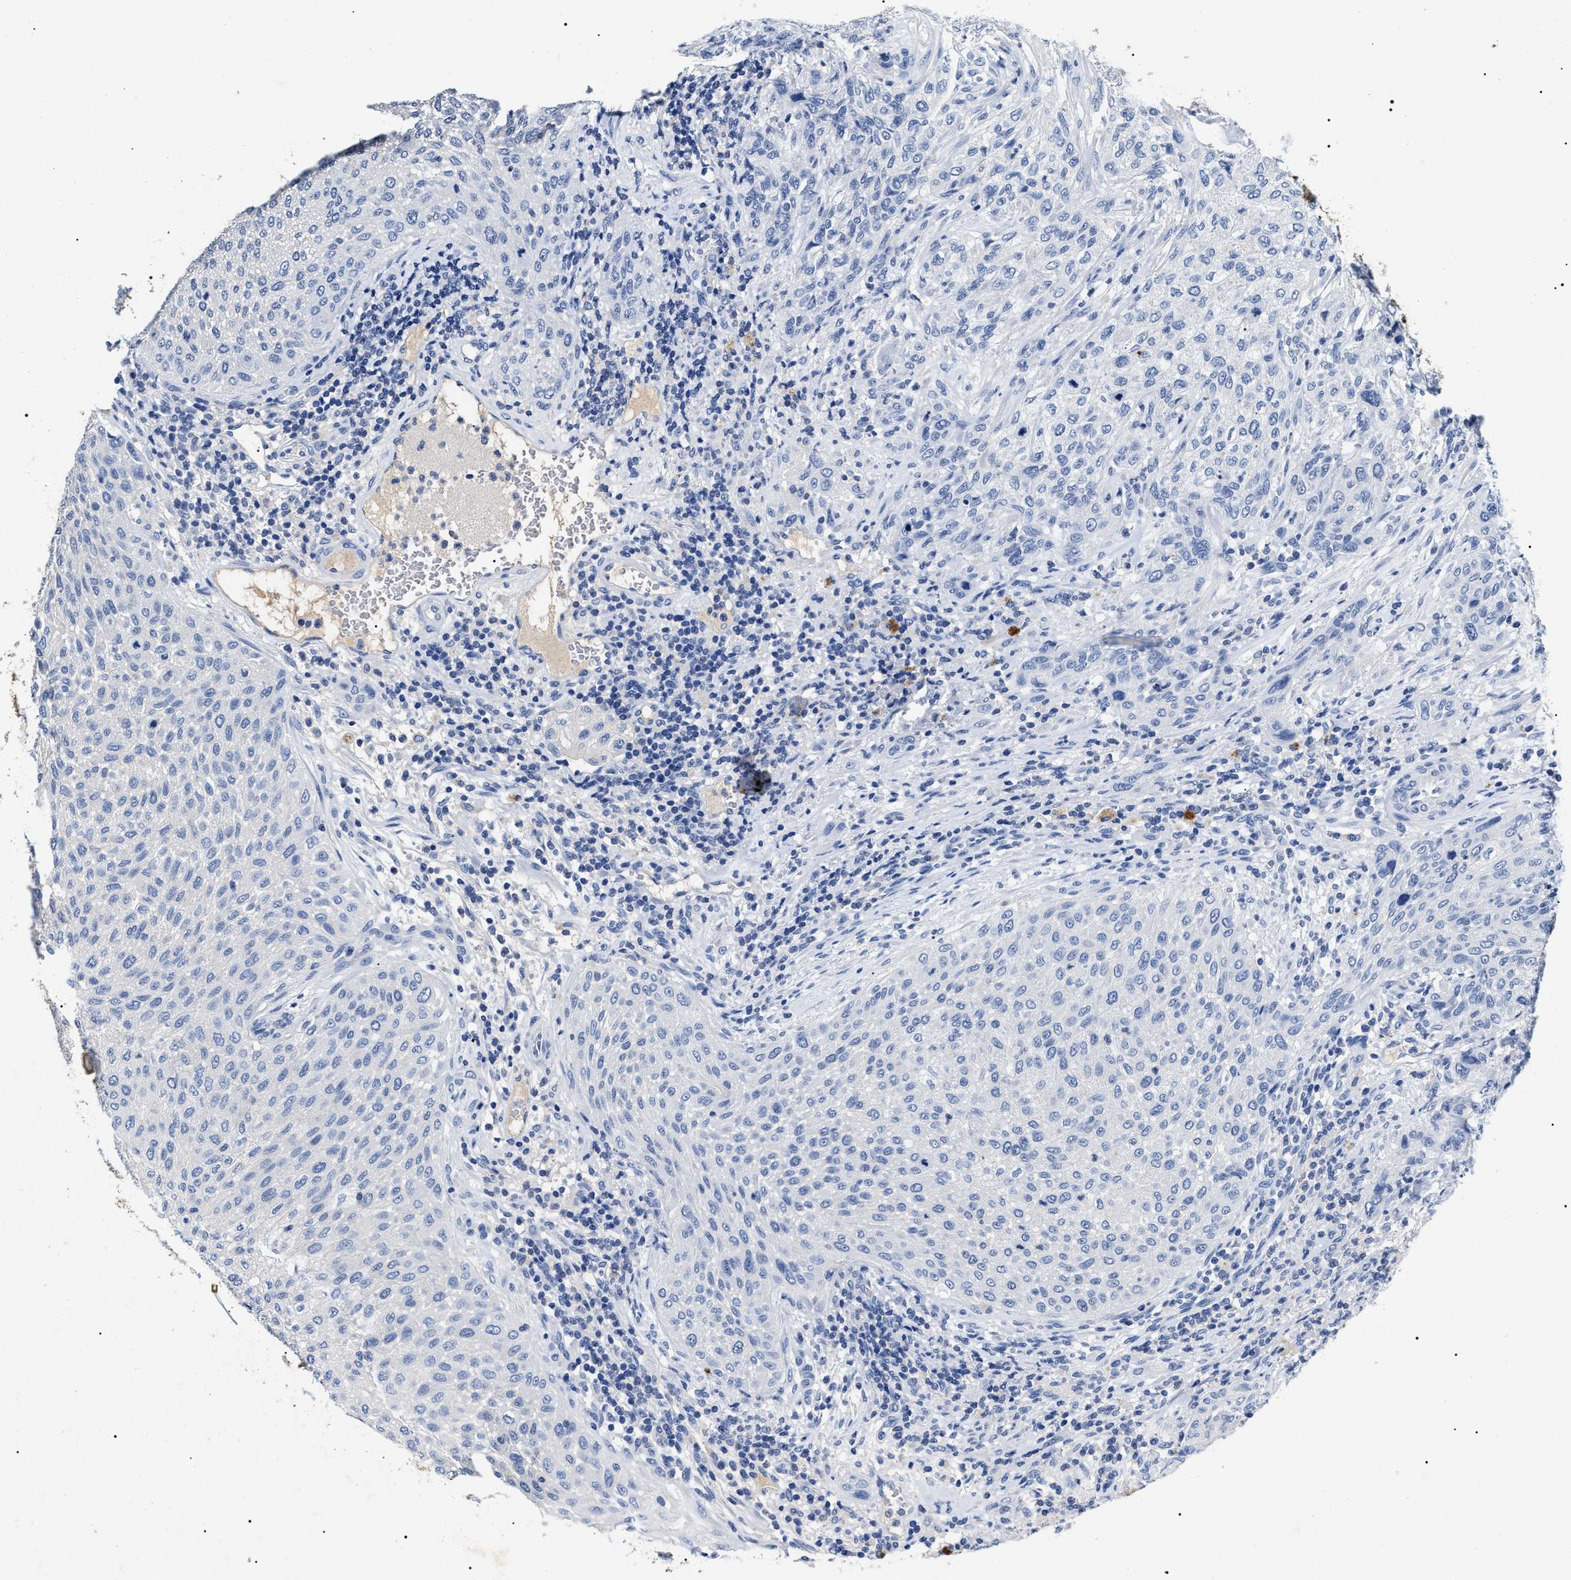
{"staining": {"intensity": "negative", "quantity": "none", "location": "none"}, "tissue": "urothelial cancer", "cell_type": "Tumor cells", "image_type": "cancer", "snomed": [{"axis": "morphology", "description": "Urothelial carcinoma, Low grade"}, {"axis": "morphology", "description": "Urothelial carcinoma, High grade"}, {"axis": "topography", "description": "Urinary bladder"}], "caption": "The image shows no significant positivity in tumor cells of urothelial cancer. (Brightfield microscopy of DAB immunohistochemistry at high magnification).", "gene": "LRRC8E", "patient": {"sex": "male", "age": 35}}